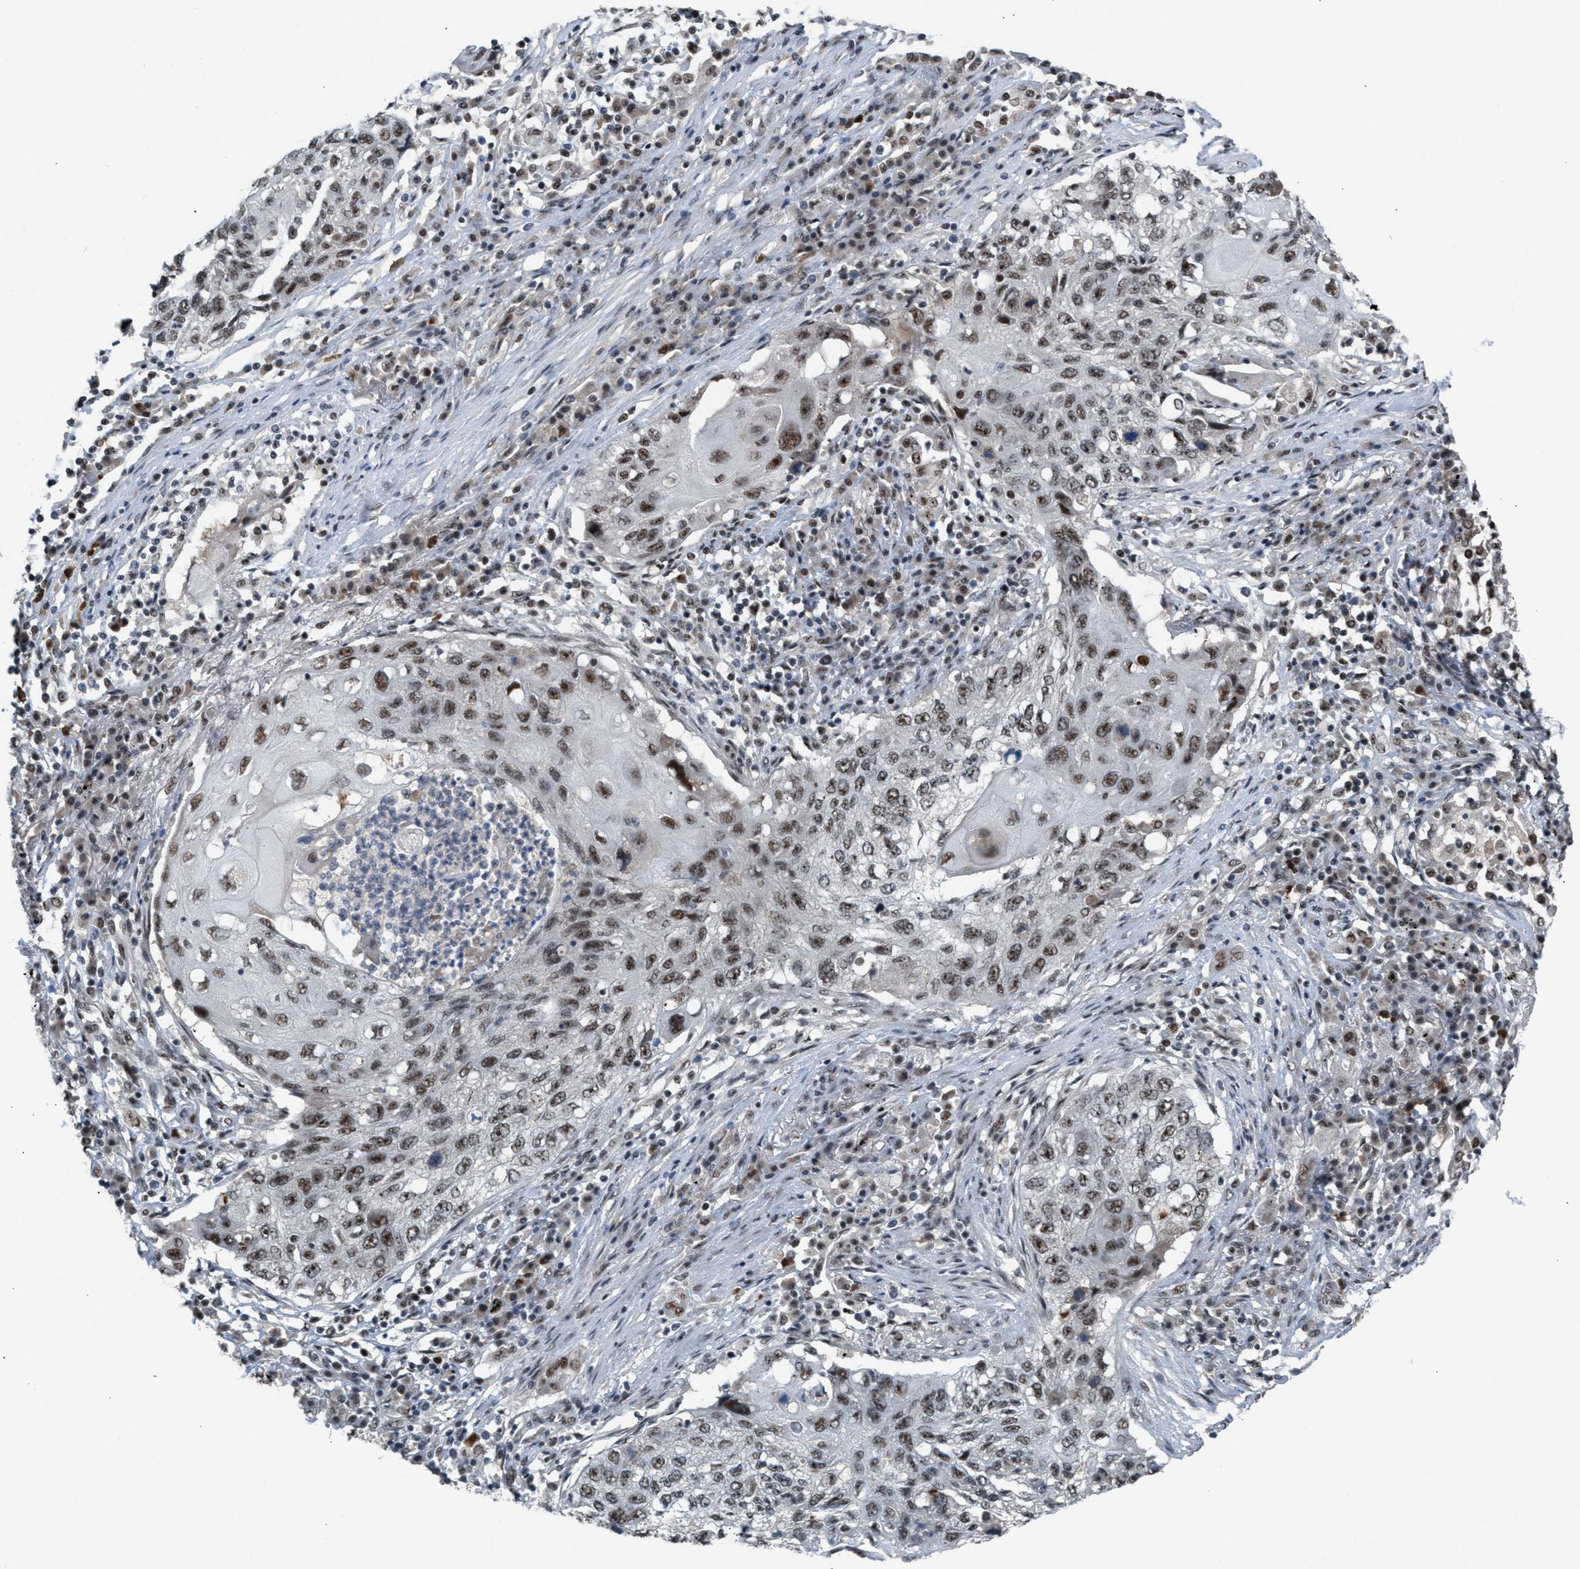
{"staining": {"intensity": "strong", "quantity": ">75%", "location": "nuclear"}, "tissue": "lung cancer", "cell_type": "Tumor cells", "image_type": "cancer", "snomed": [{"axis": "morphology", "description": "Squamous cell carcinoma, NOS"}, {"axis": "topography", "description": "Lung"}], "caption": "Protein expression analysis of human squamous cell carcinoma (lung) reveals strong nuclear positivity in about >75% of tumor cells. The protein of interest is shown in brown color, while the nuclei are stained blue.", "gene": "PRPF4", "patient": {"sex": "female", "age": 63}}